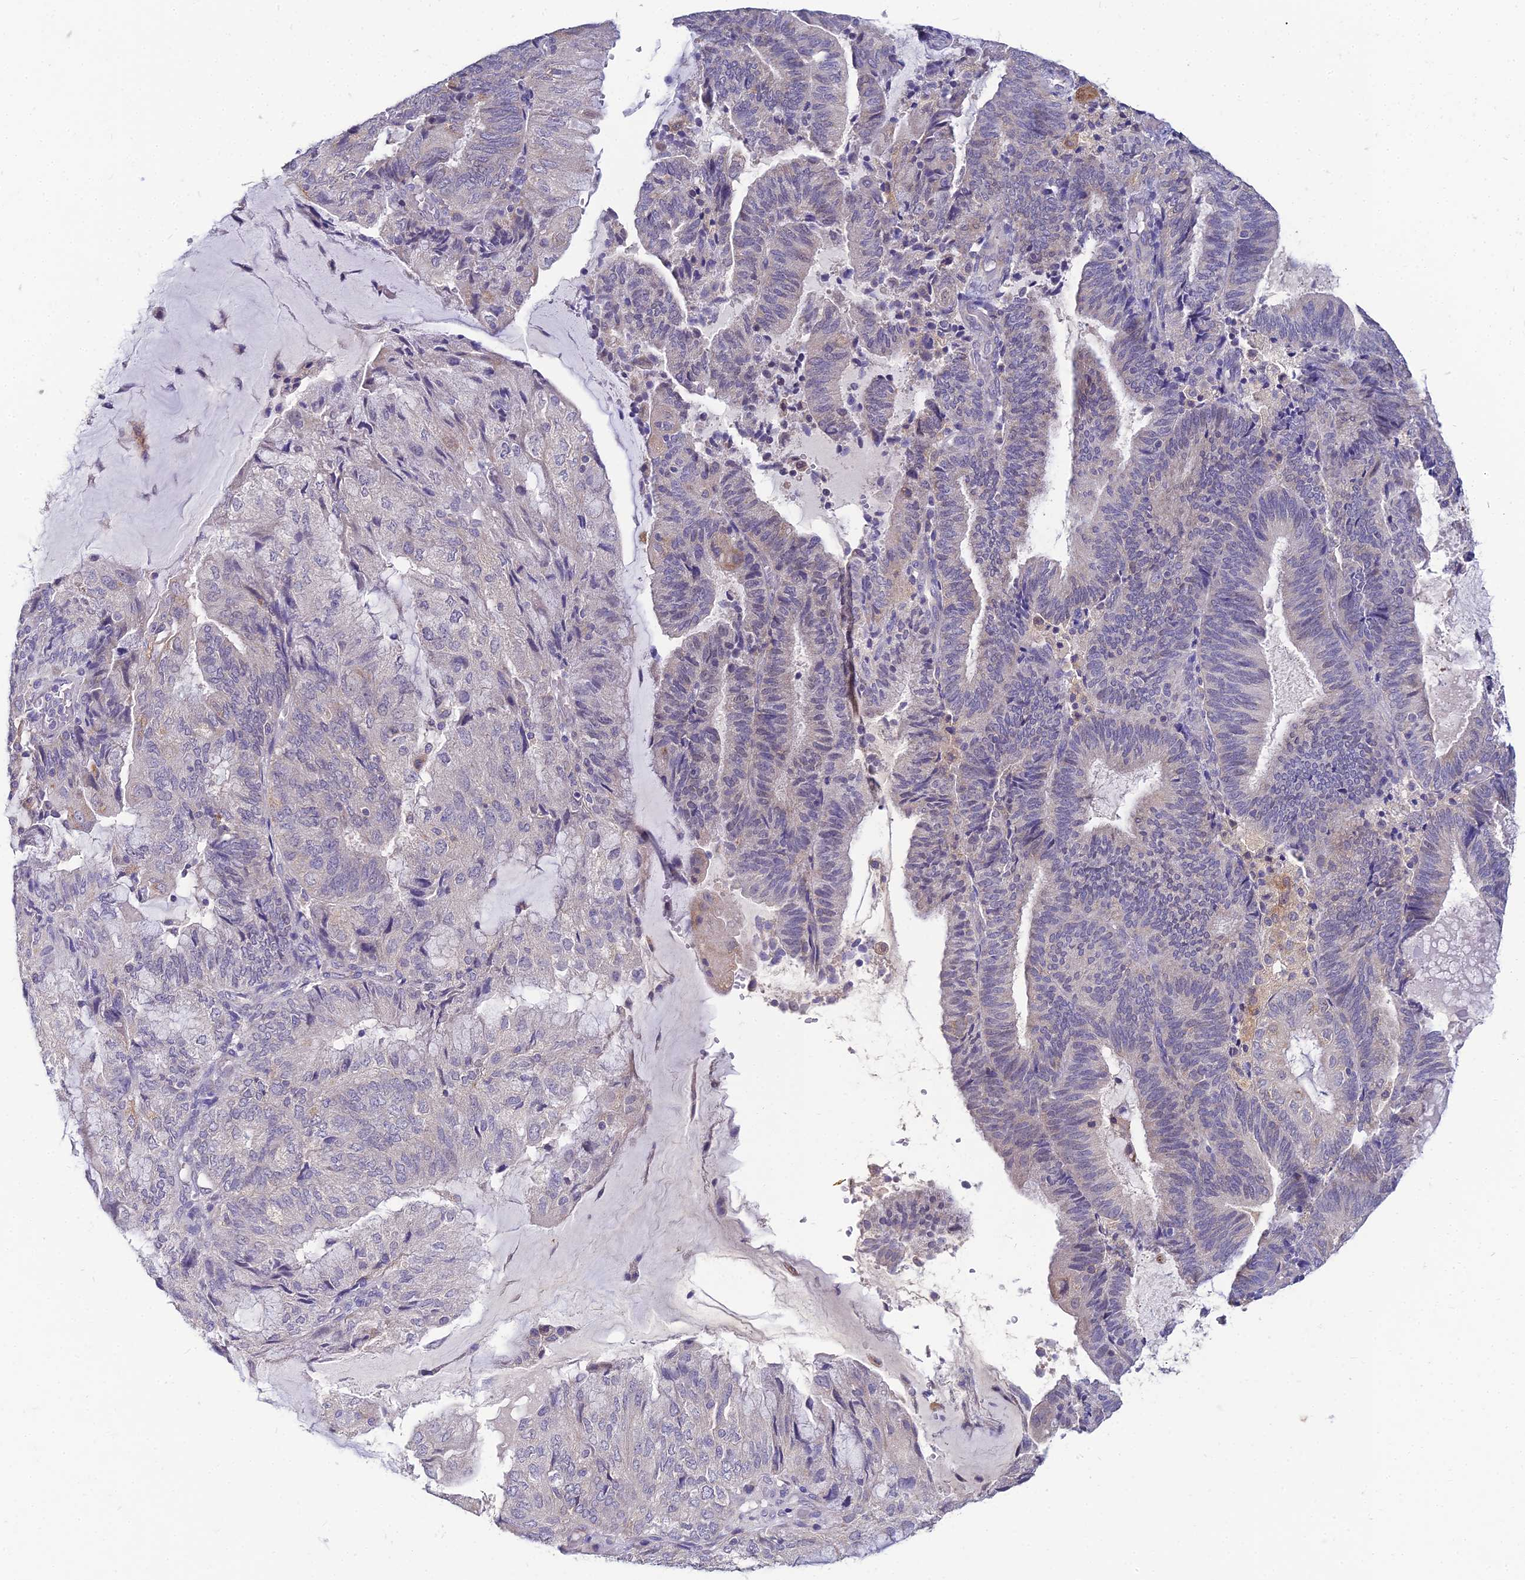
{"staining": {"intensity": "weak", "quantity": "<25%", "location": "cytoplasmic/membranous,nuclear"}, "tissue": "endometrial cancer", "cell_type": "Tumor cells", "image_type": "cancer", "snomed": [{"axis": "morphology", "description": "Adenocarcinoma, NOS"}, {"axis": "topography", "description": "Endometrium"}], "caption": "A histopathology image of human endometrial adenocarcinoma is negative for staining in tumor cells.", "gene": "NPY", "patient": {"sex": "female", "age": 81}}